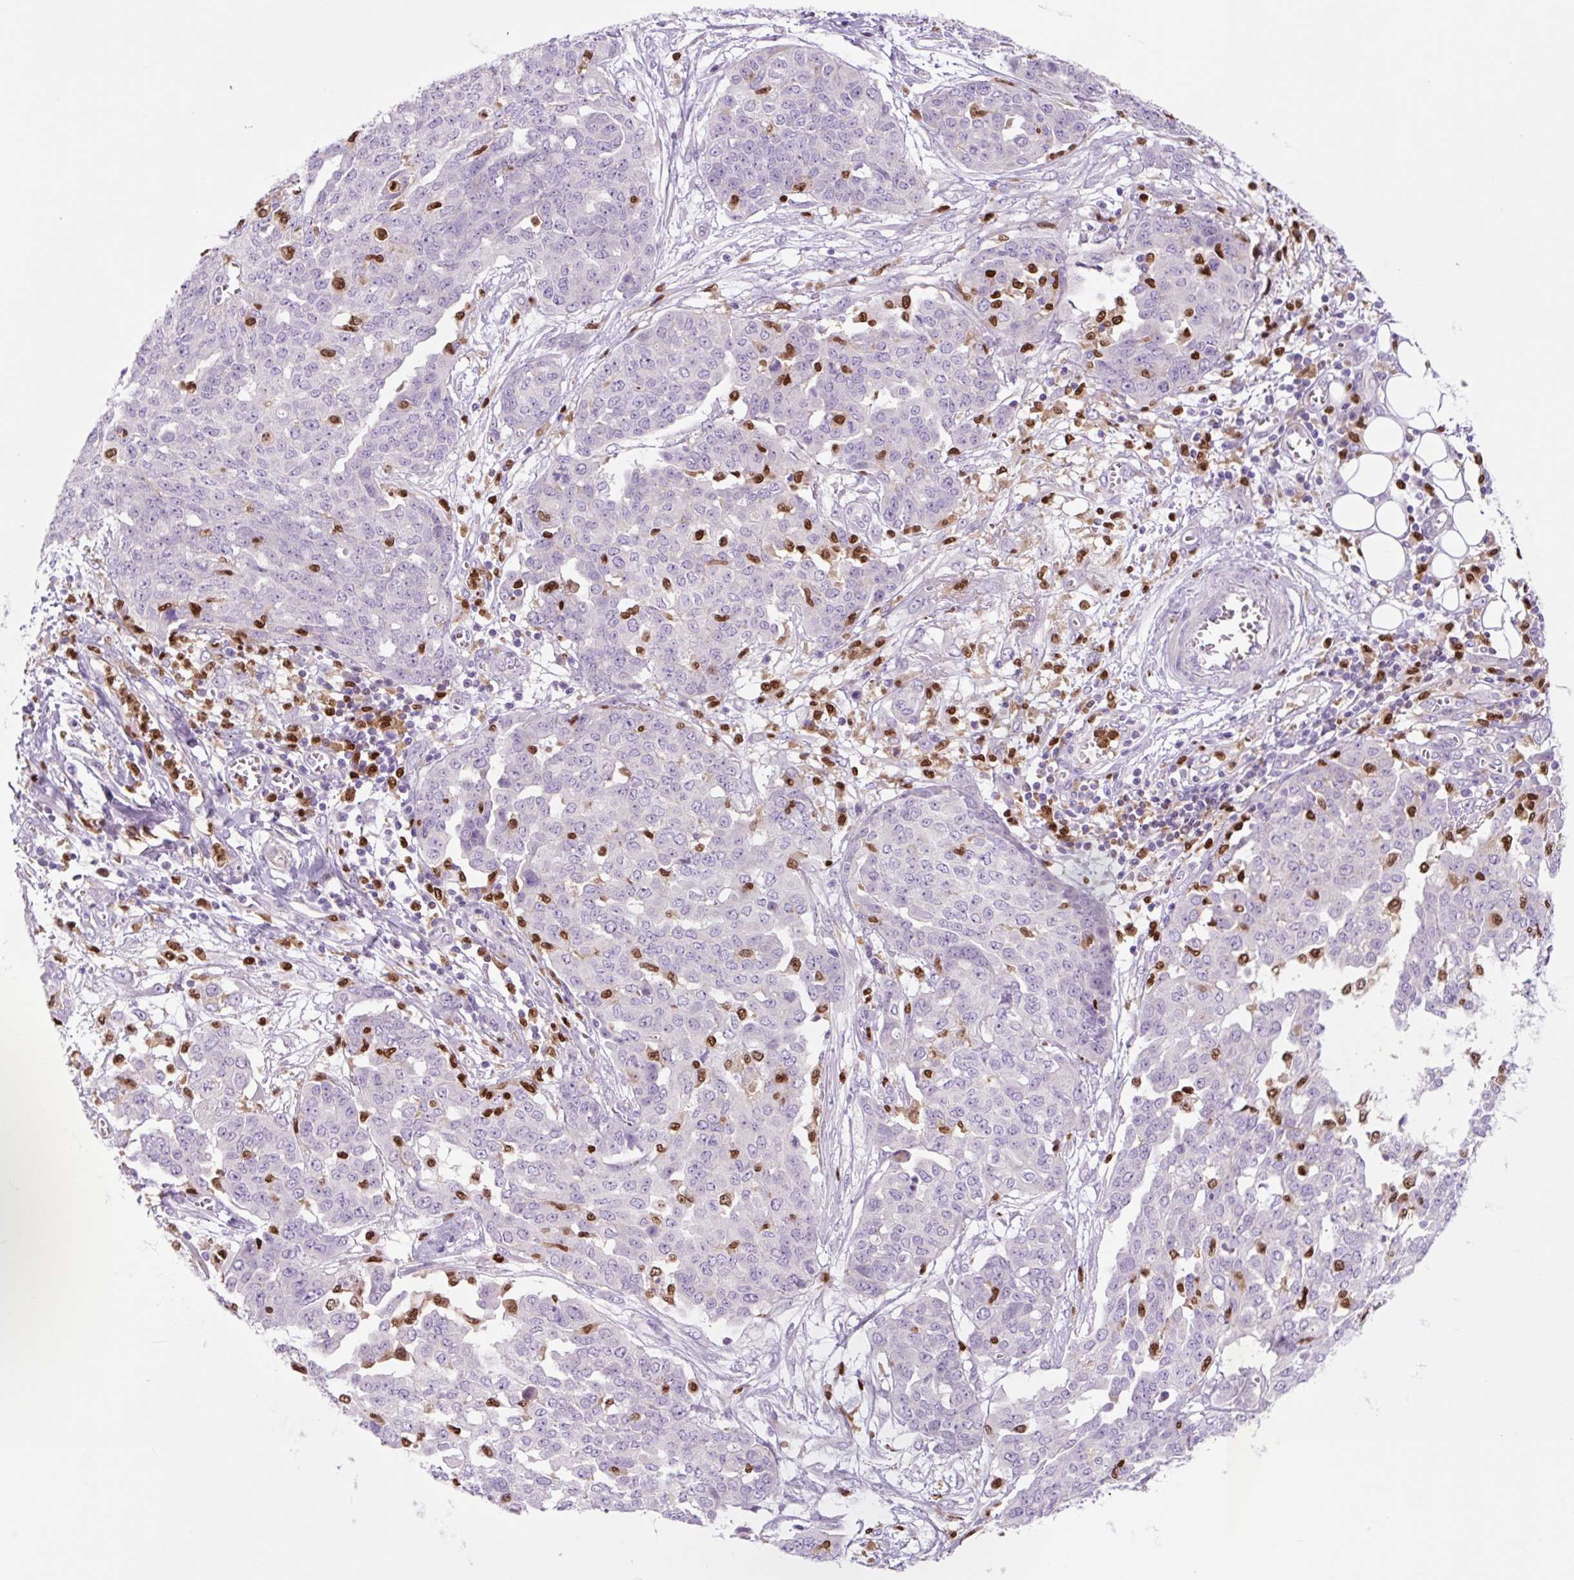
{"staining": {"intensity": "negative", "quantity": "none", "location": "none"}, "tissue": "ovarian cancer", "cell_type": "Tumor cells", "image_type": "cancer", "snomed": [{"axis": "morphology", "description": "Cystadenocarcinoma, serous, NOS"}, {"axis": "topography", "description": "Soft tissue"}, {"axis": "topography", "description": "Ovary"}], "caption": "A histopathology image of serous cystadenocarcinoma (ovarian) stained for a protein shows no brown staining in tumor cells. Nuclei are stained in blue.", "gene": "SPI1", "patient": {"sex": "female", "age": 57}}